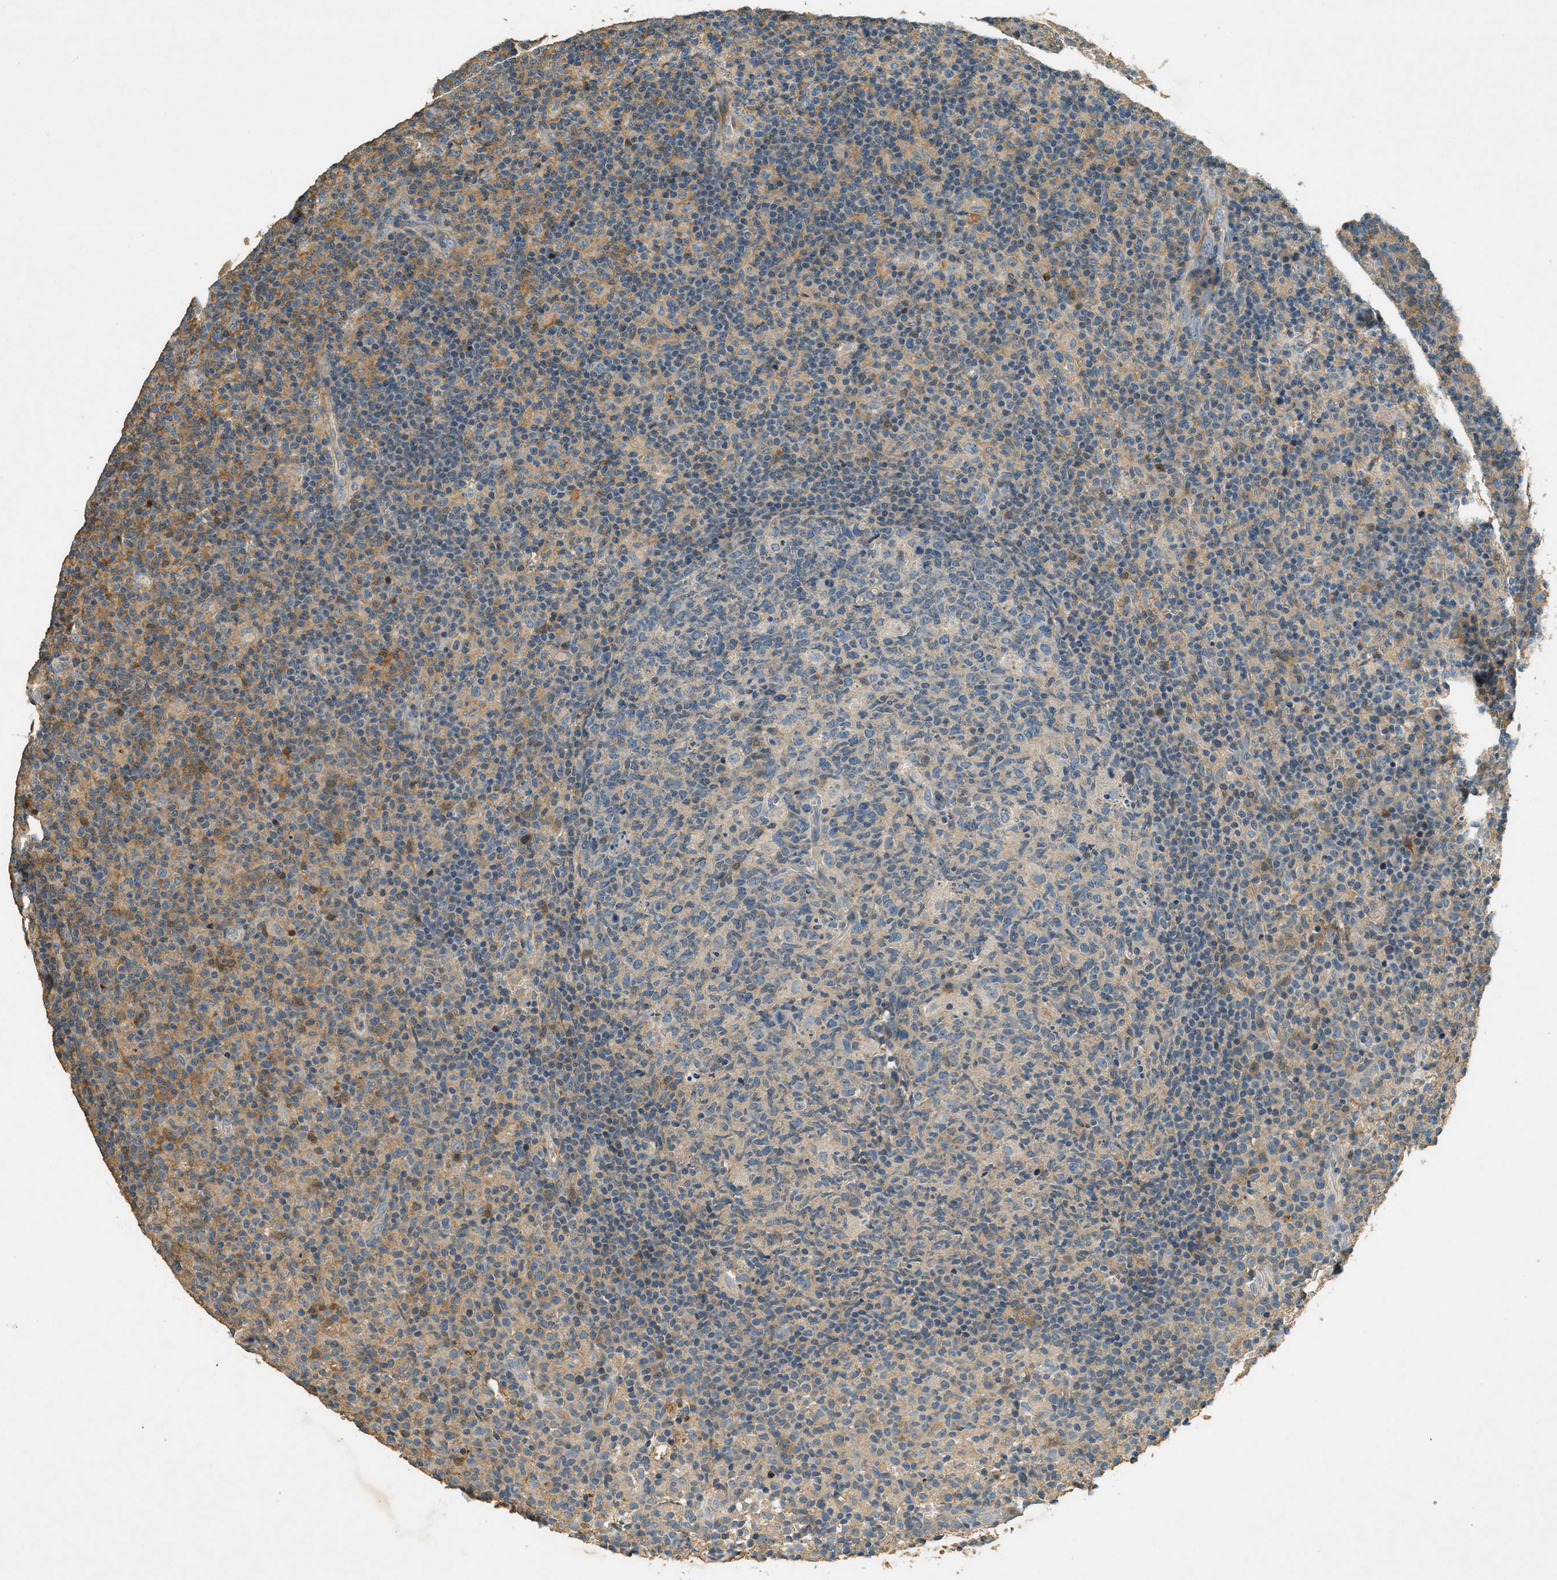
{"staining": {"intensity": "weak", "quantity": "<25%", "location": "cytoplasmic/membranous"}, "tissue": "lymph node", "cell_type": "Germinal center cells", "image_type": "normal", "snomed": [{"axis": "morphology", "description": "Normal tissue, NOS"}, {"axis": "morphology", "description": "Inflammation, NOS"}, {"axis": "topography", "description": "Lymph node"}], "caption": "Germinal center cells show no significant protein staining in unremarkable lymph node. (Brightfield microscopy of DAB (3,3'-diaminobenzidine) IHC at high magnification).", "gene": "NUDT4B", "patient": {"sex": "male", "age": 55}}